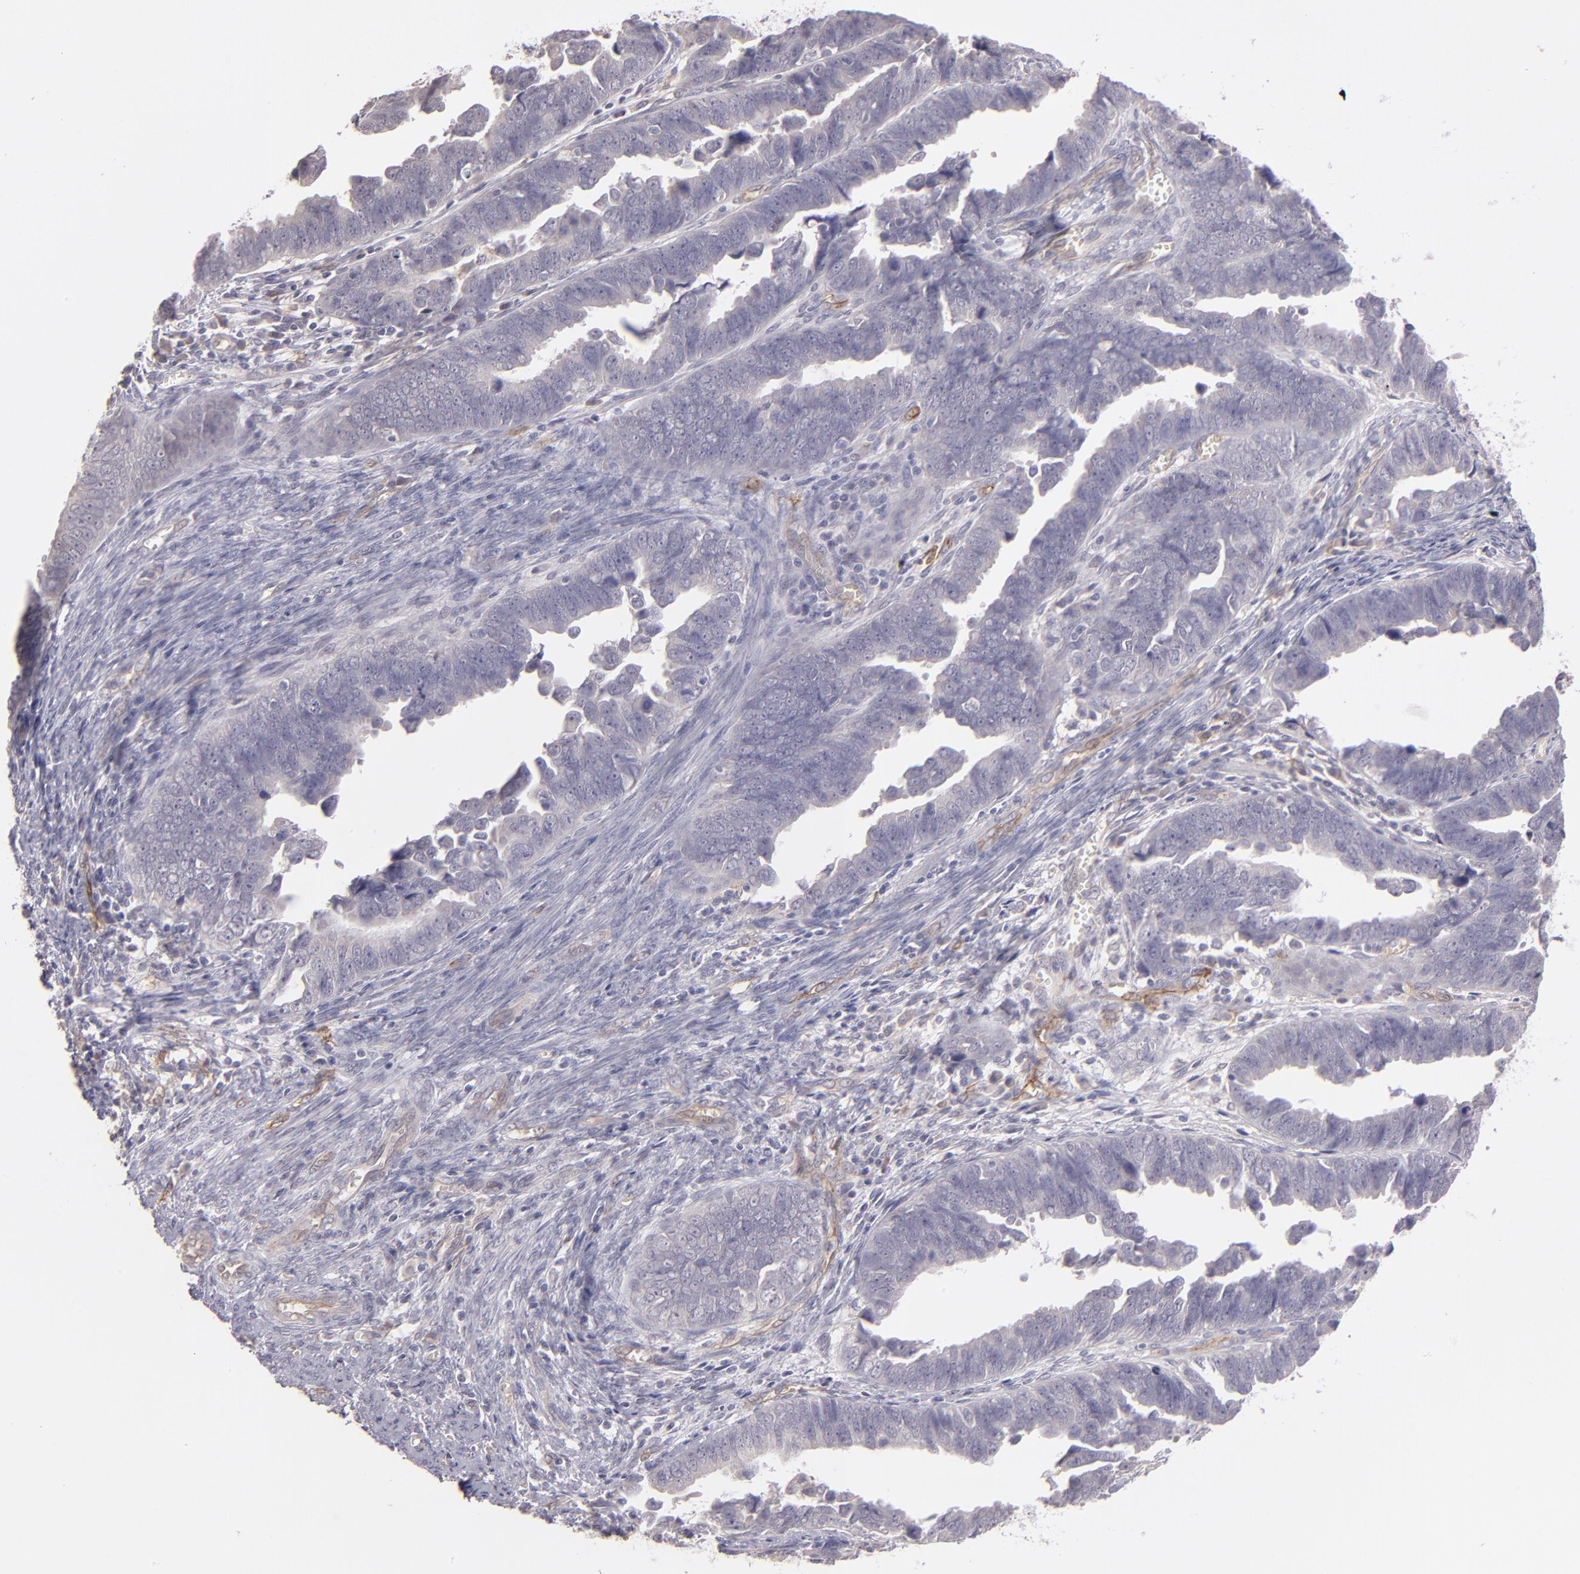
{"staining": {"intensity": "negative", "quantity": "none", "location": "none"}, "tissue": "endometrial cancer", "cell_type": "Tumor cells", "image_type": "cancer", "snomed": [{"axis": "morphology", "description": "Adenocarcinoma, NOS"}, {"axis": "topography", "description": "Endometrium"}], "caption": "There is no significant expression in tumor cells of endometrial adenocarcinoma.", "gene": "THBD", "patient": {"sex": "female", "age": 75}}